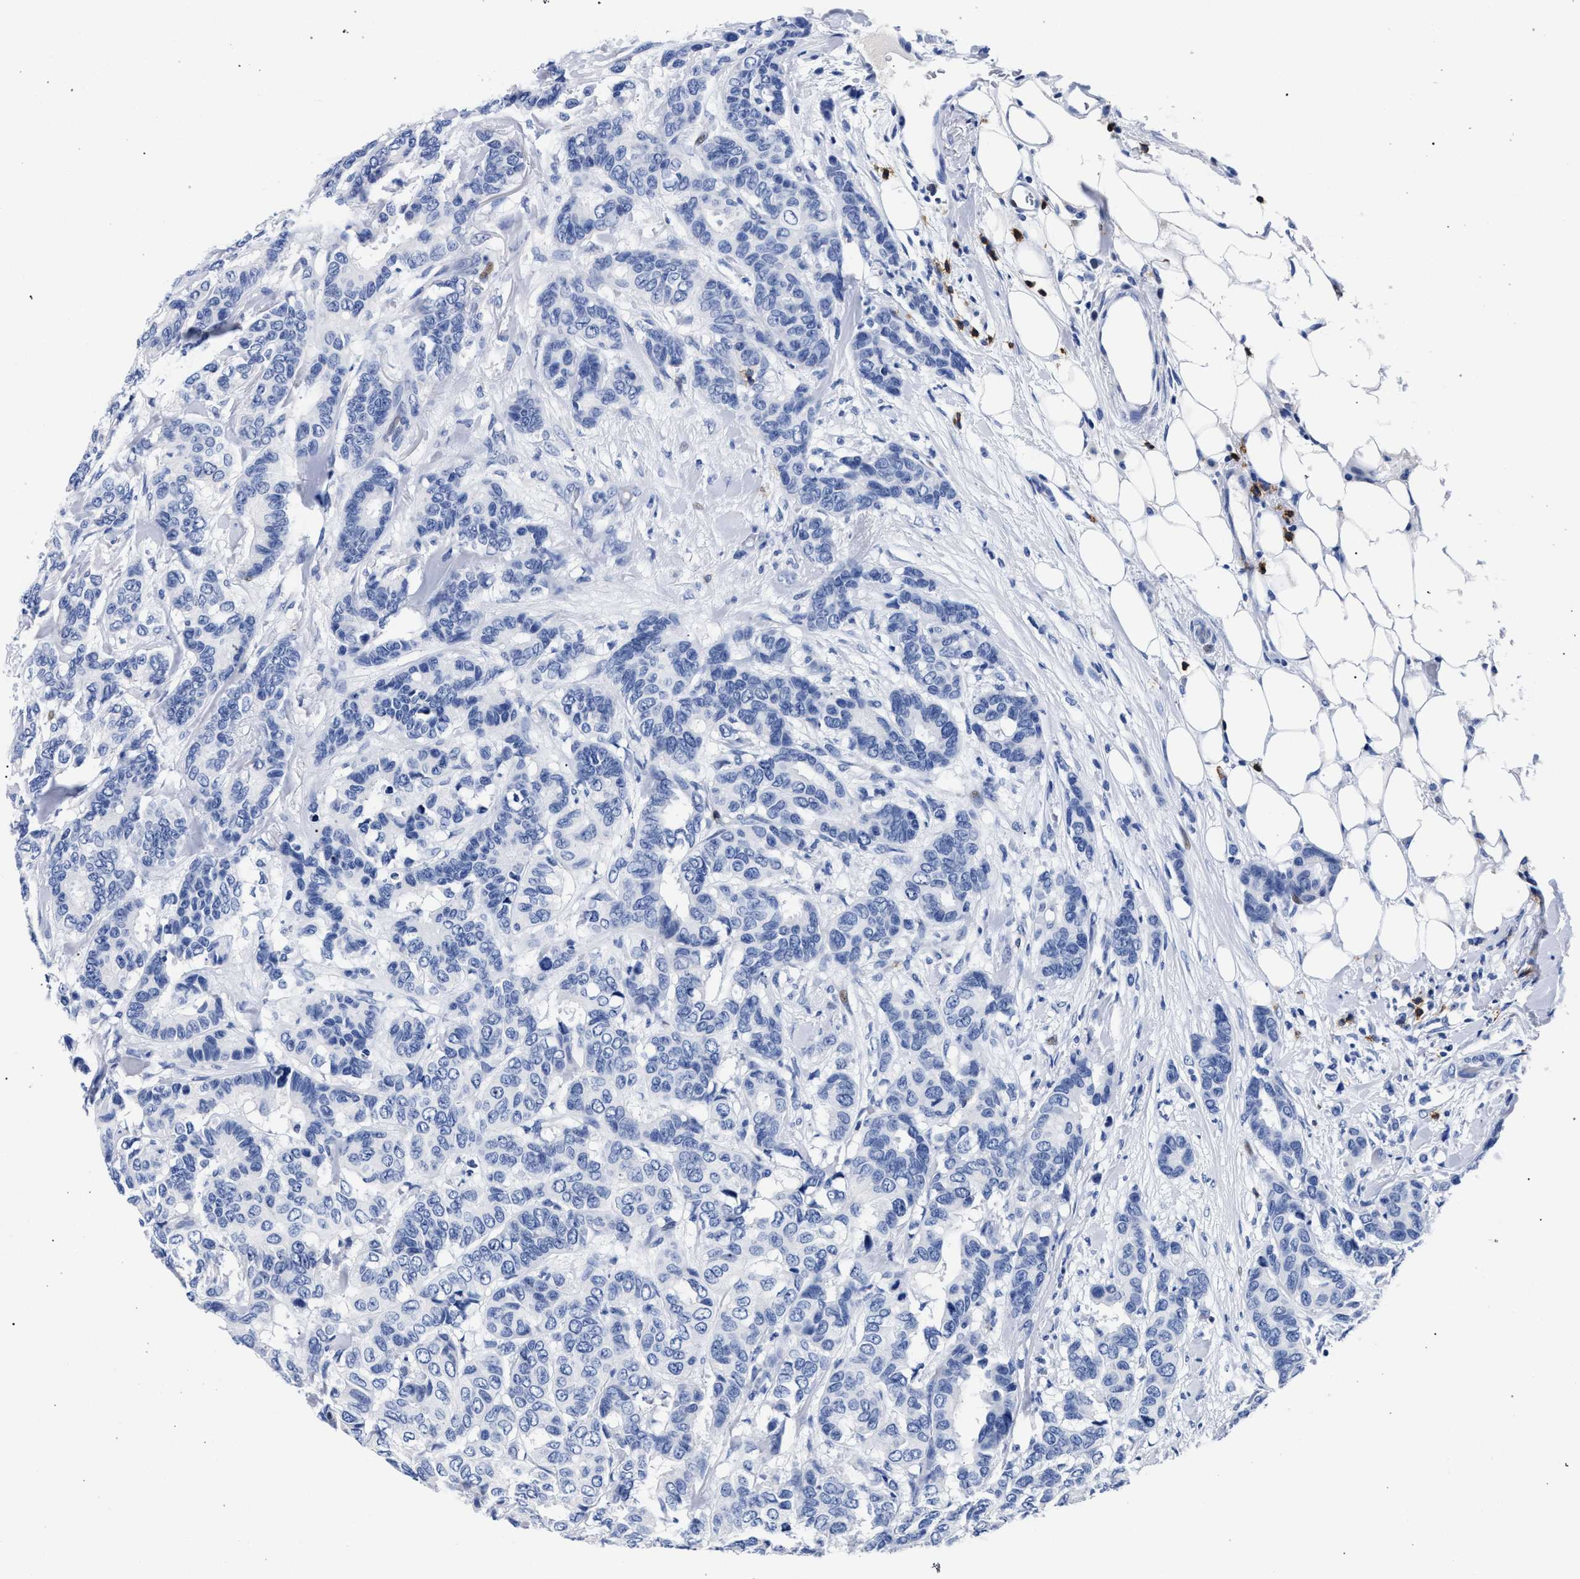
{"staining": {"intensity": "negative", "quantity": "none", "location": "none"}, "tissue": "breast cancer", "cell_type": "Tumor cells", "image_type": "cancer", "snomed": [{"axis": "morphology", "description": "Duct carcinoma"}, {"axis": "topography", "description": "Breast"}], "caption": "IHC of breast cancer demonstrates no staining in tumor cells. The staining was performed using DAB (3,3'-diaminobenzidine) to visualize the protein expression in brown, while the nuclei were stained in blue with hematoxylin (Magnification: 20x).", "gene": "KLRK1", "patient": {"sex": "female", "age": 87}}